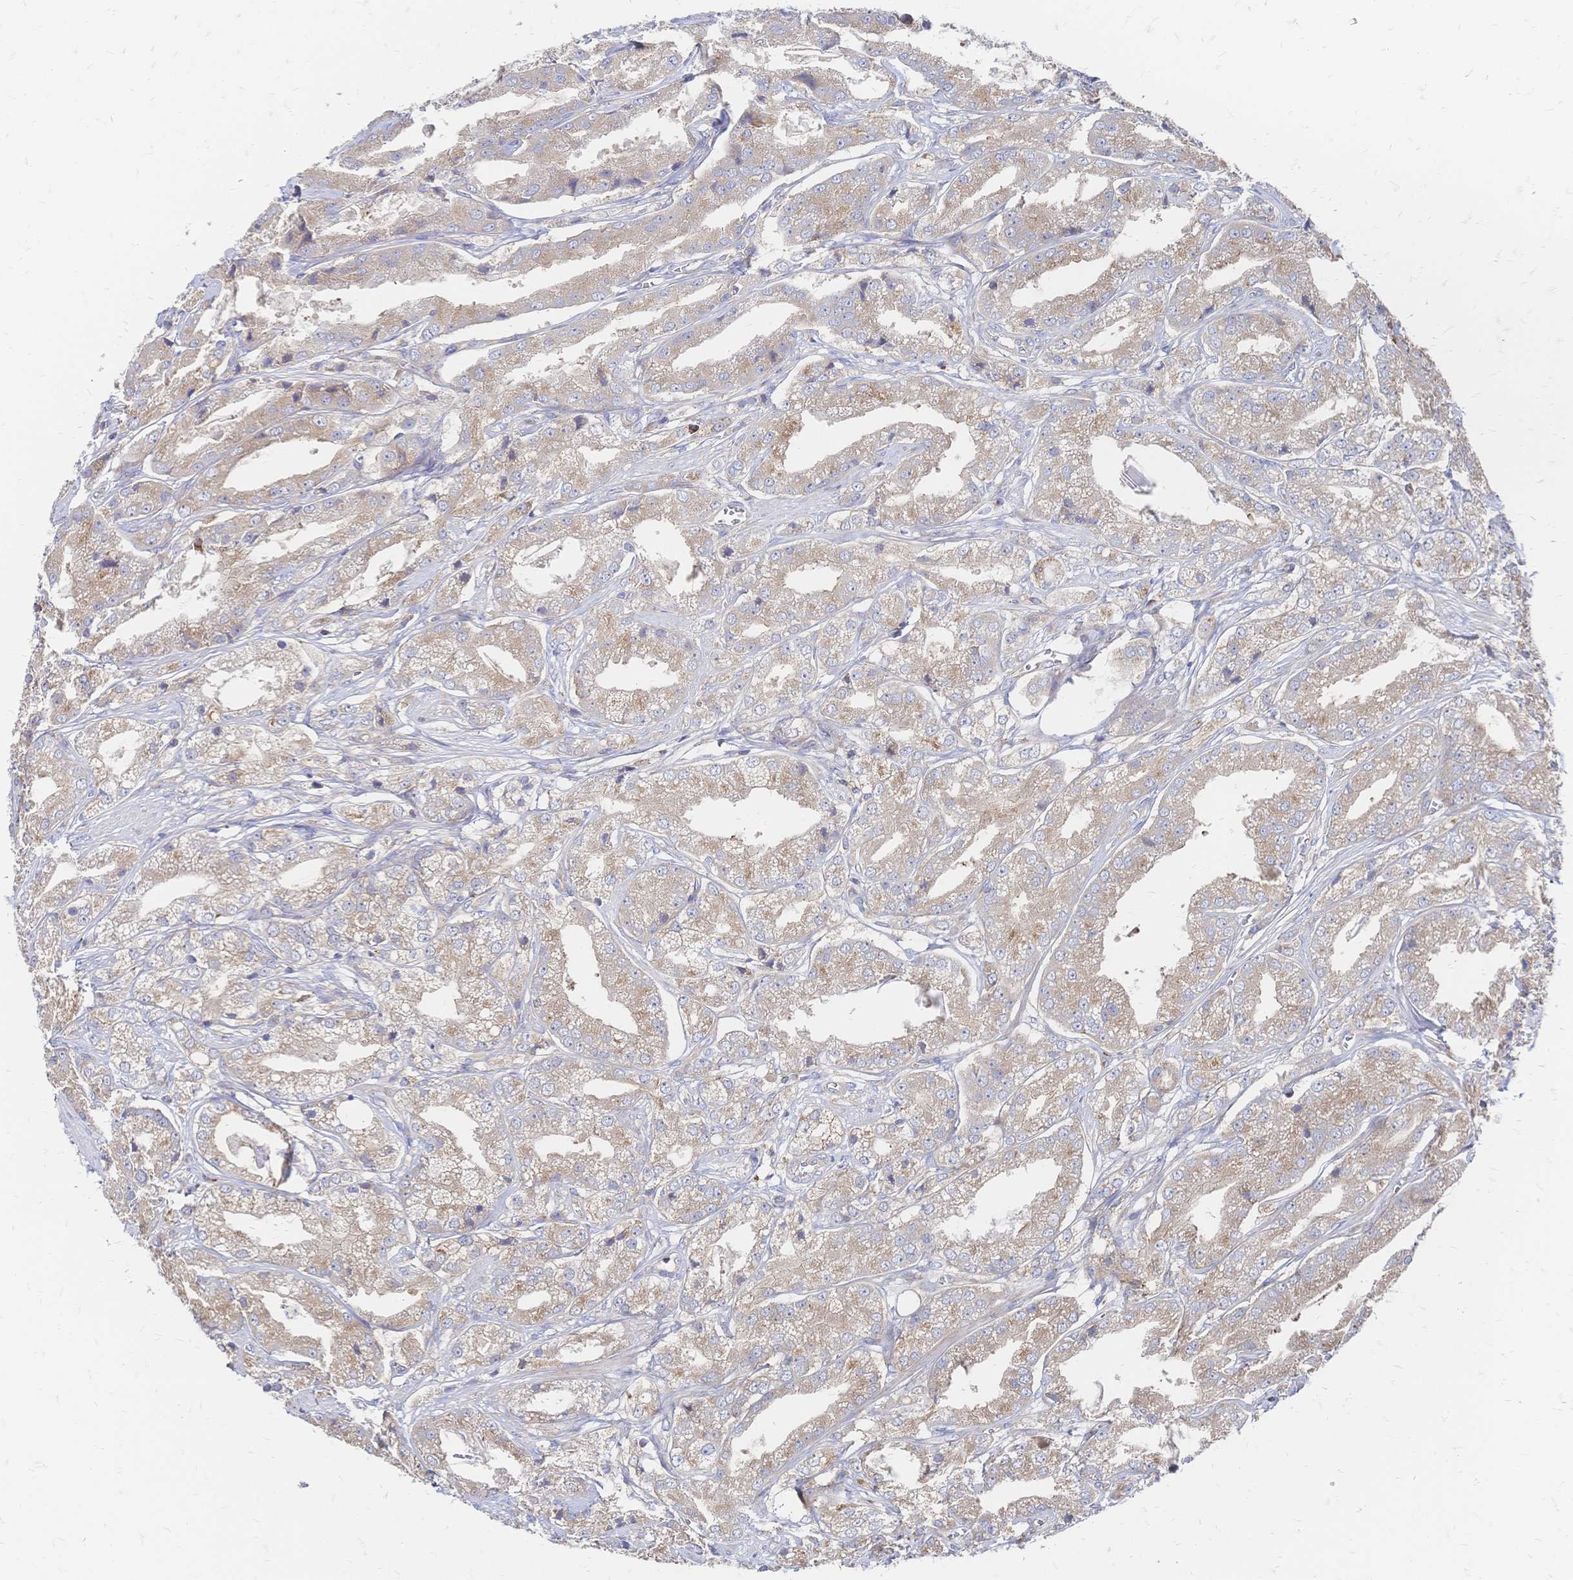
{"staining": {"intensity": "weak", "quantity": "25%-75%", "location": "cytoplasmic/membranous"}, "tissue": "prostate cancer", "cell_type": "Tumor cells", "image_type": "cancer", "snomed": [{"axis": "morphology", "description": "Adenocarcinoma, High grade"}, {"axis": "topography", "description": "Prostate"}], "caption": "Adenocarcinoma (high-grade) (prostate) stained with DAB (3,3'-diaminobenzidine) IHC reveals low levels of weak cytoplasmic/membranous positivity in about 25%-75% of tumor cells. (brown staining indicates protein expression, while blue staining denotes nuclei).", "gene": "SORBS1", "patient": {"sex": "male", "age": 61}}